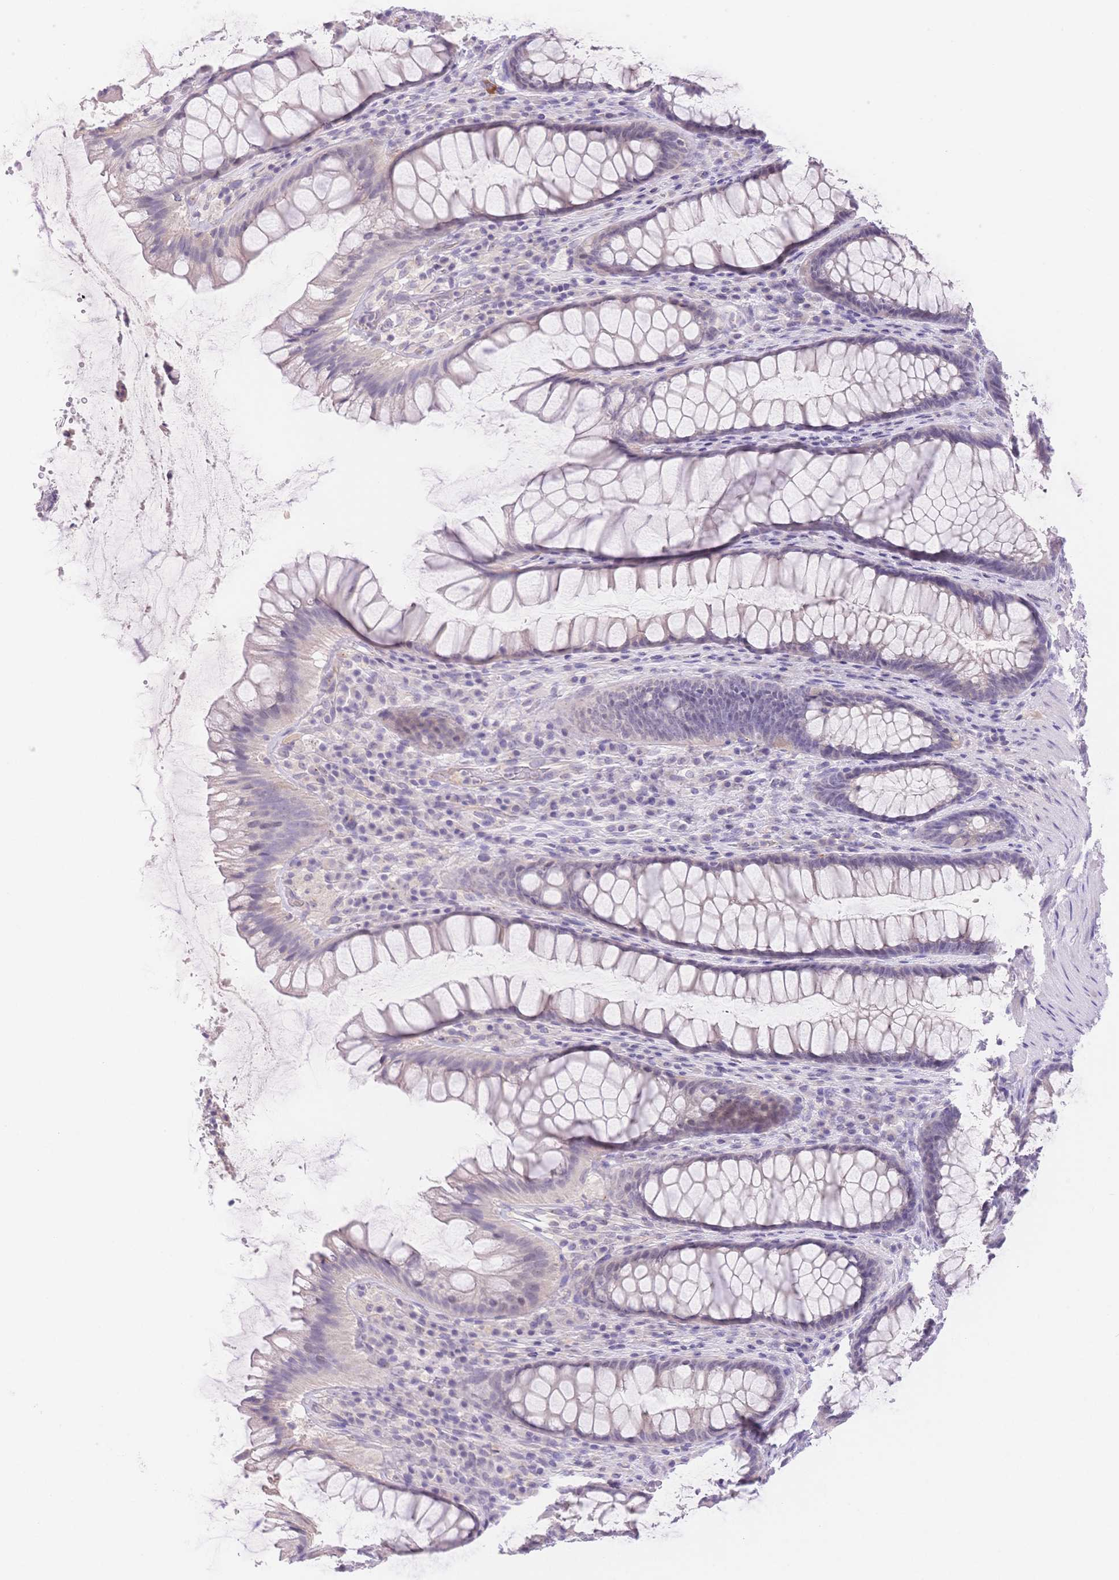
{"staining": {"intensity": "moderate", "quantity": "<25%", "location": "cytoplasmic/membranous"}, "tissue": "rectum", "cell_type": "Glandular cells", "image_type": "normal", "snomed": [{"axis": "morphology", "description": "Normal tissue, NOS"}, {"axis": "topography", "description": "Rectum"}], "caption": "Unremarkable rectum reveals moderate cytoplasmic/membranous positivity in approximately <25% of glandular cells.", "gene": "MYOM1", "patient": {"sex": "male", "age": 72}}